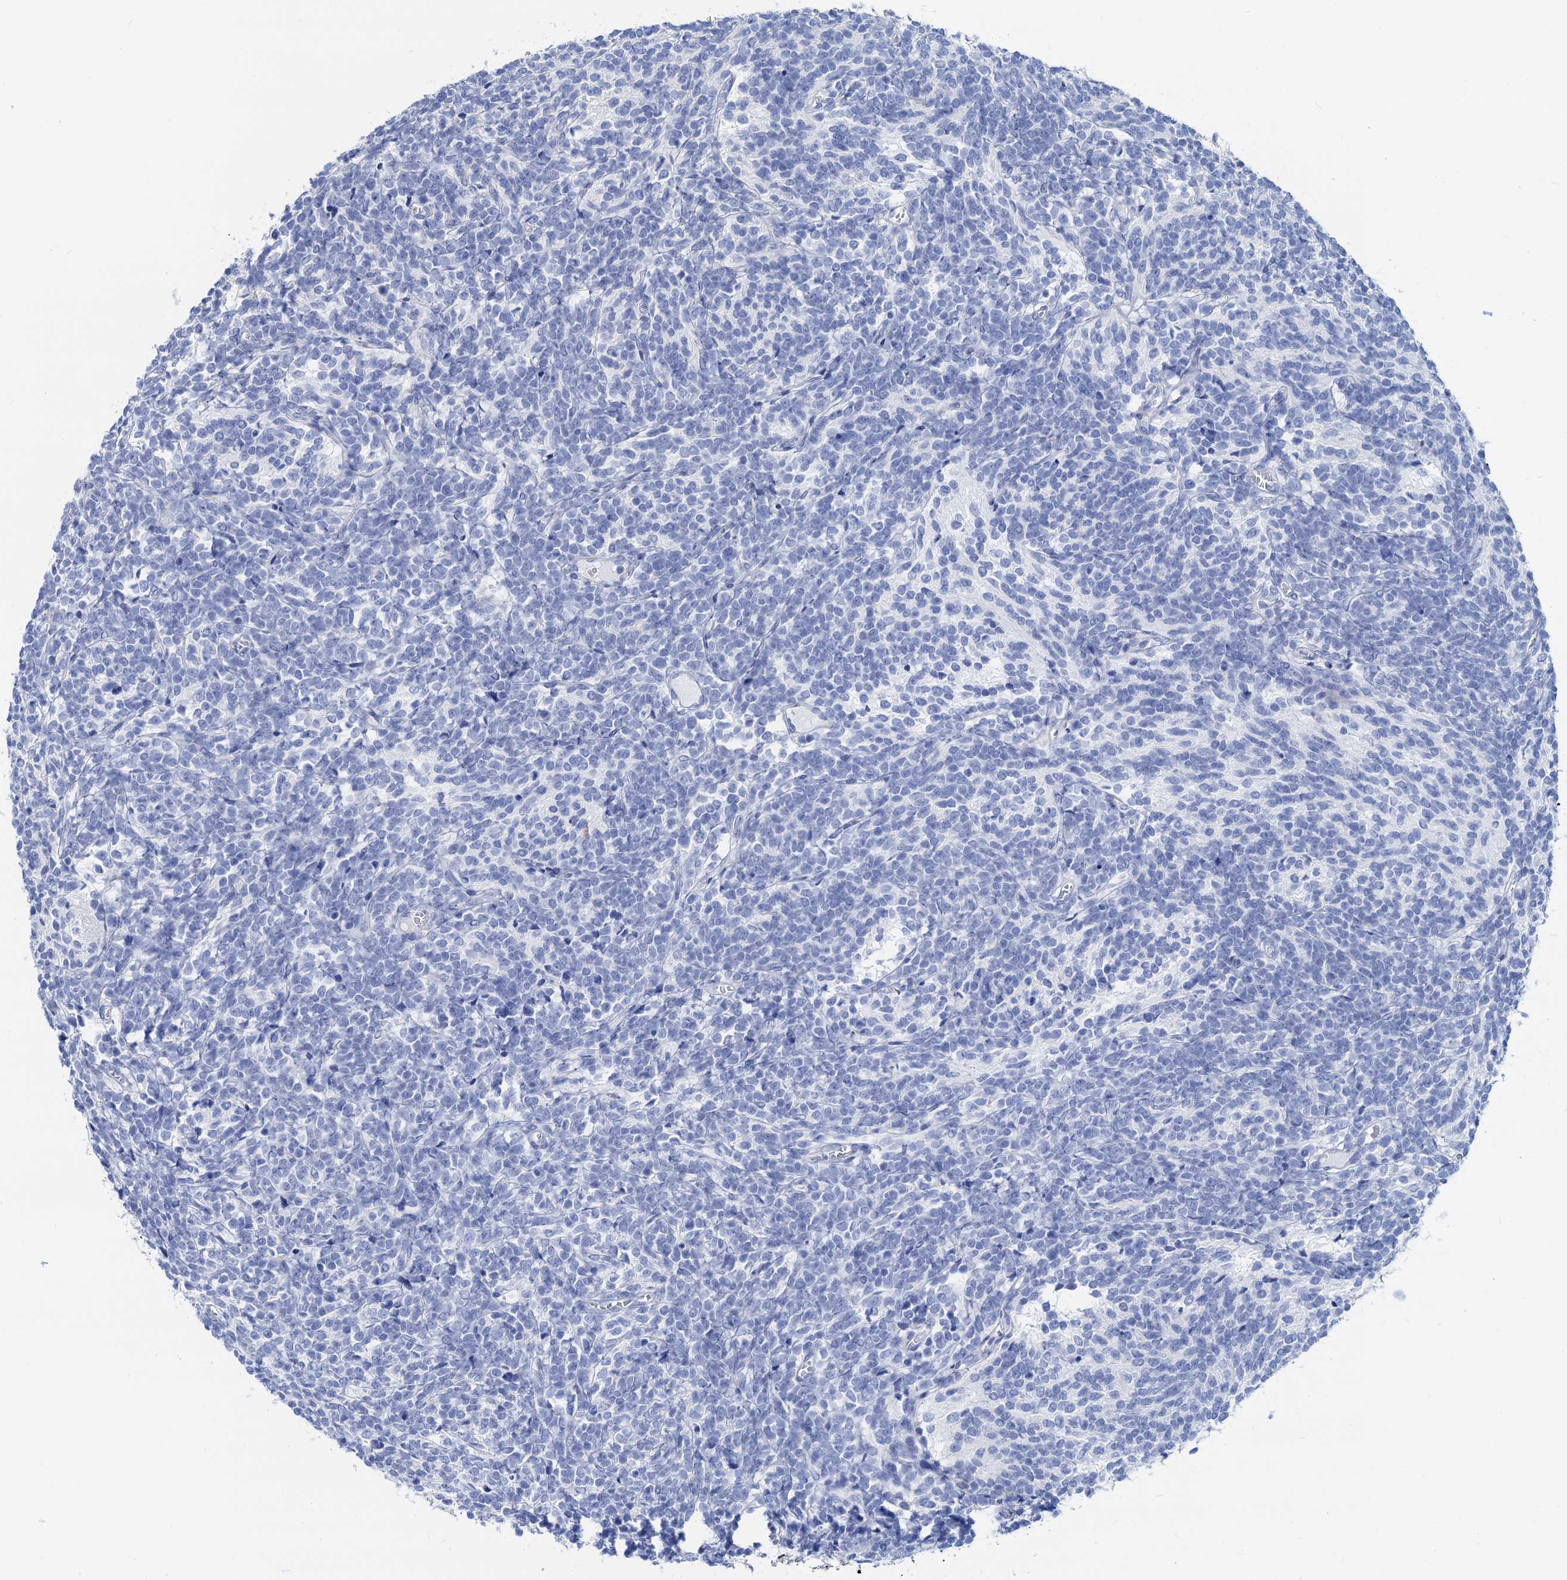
{"staining": {"intensity": "negative", "quantity": "none", "location": "none"}, "tissue": "glioma", "cell_type": "Tumor cells", "image_type": "cancer", "snomed": [{"axis": "morphology", "description": "Glioma, malignant, Low grade"}, {"axis": "topography", "description": "Brain"}], "caption": "High power microscopy image of an immunohistochemistry photomicrograph of glioma, revealing no significant expression in tumor cells.", "gene": "RBP3", "patient": {"sex": "female", "age": 1}}